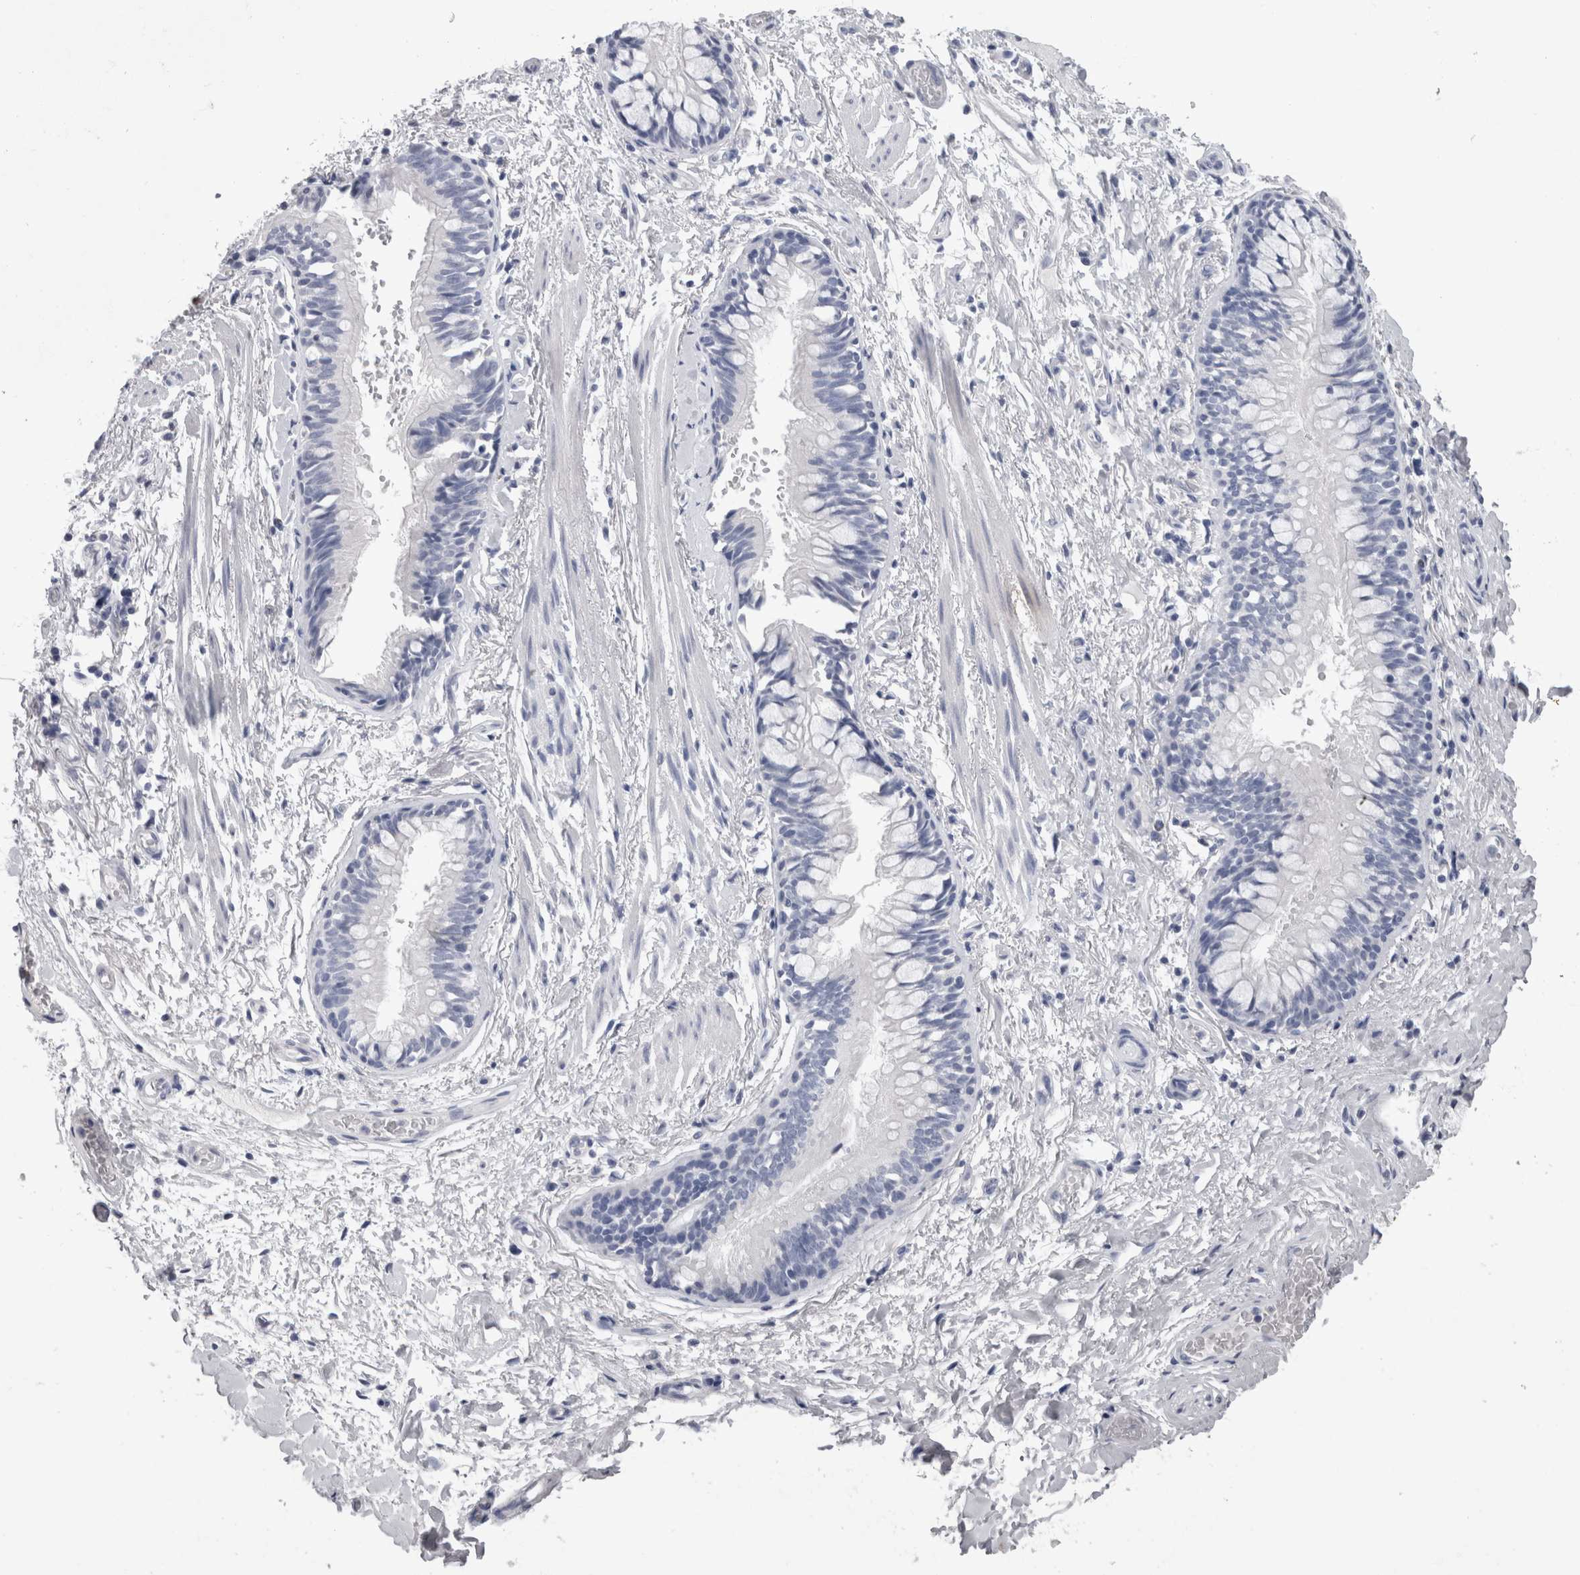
{"staining": {"intensity": "negative", "quantity": "none", "location": "none"}, "tissue": "adipose tissue", "cell_type": "Adipocytes", "image_type": "normal", "snomed": [{"axis": "morphology", "description": "Normal tissue, NOS"}, {"axis": "topography", "description": "Cartilage tissue"}, {"axis": "topography", "description": "Bronchus"}], "caption": "Immunohistochemistry (IHC) of normal adipose tissue exhibits no expression in adipocytes.", "gene": "CA8", "patient": {"sex": "female", "age": 73}}